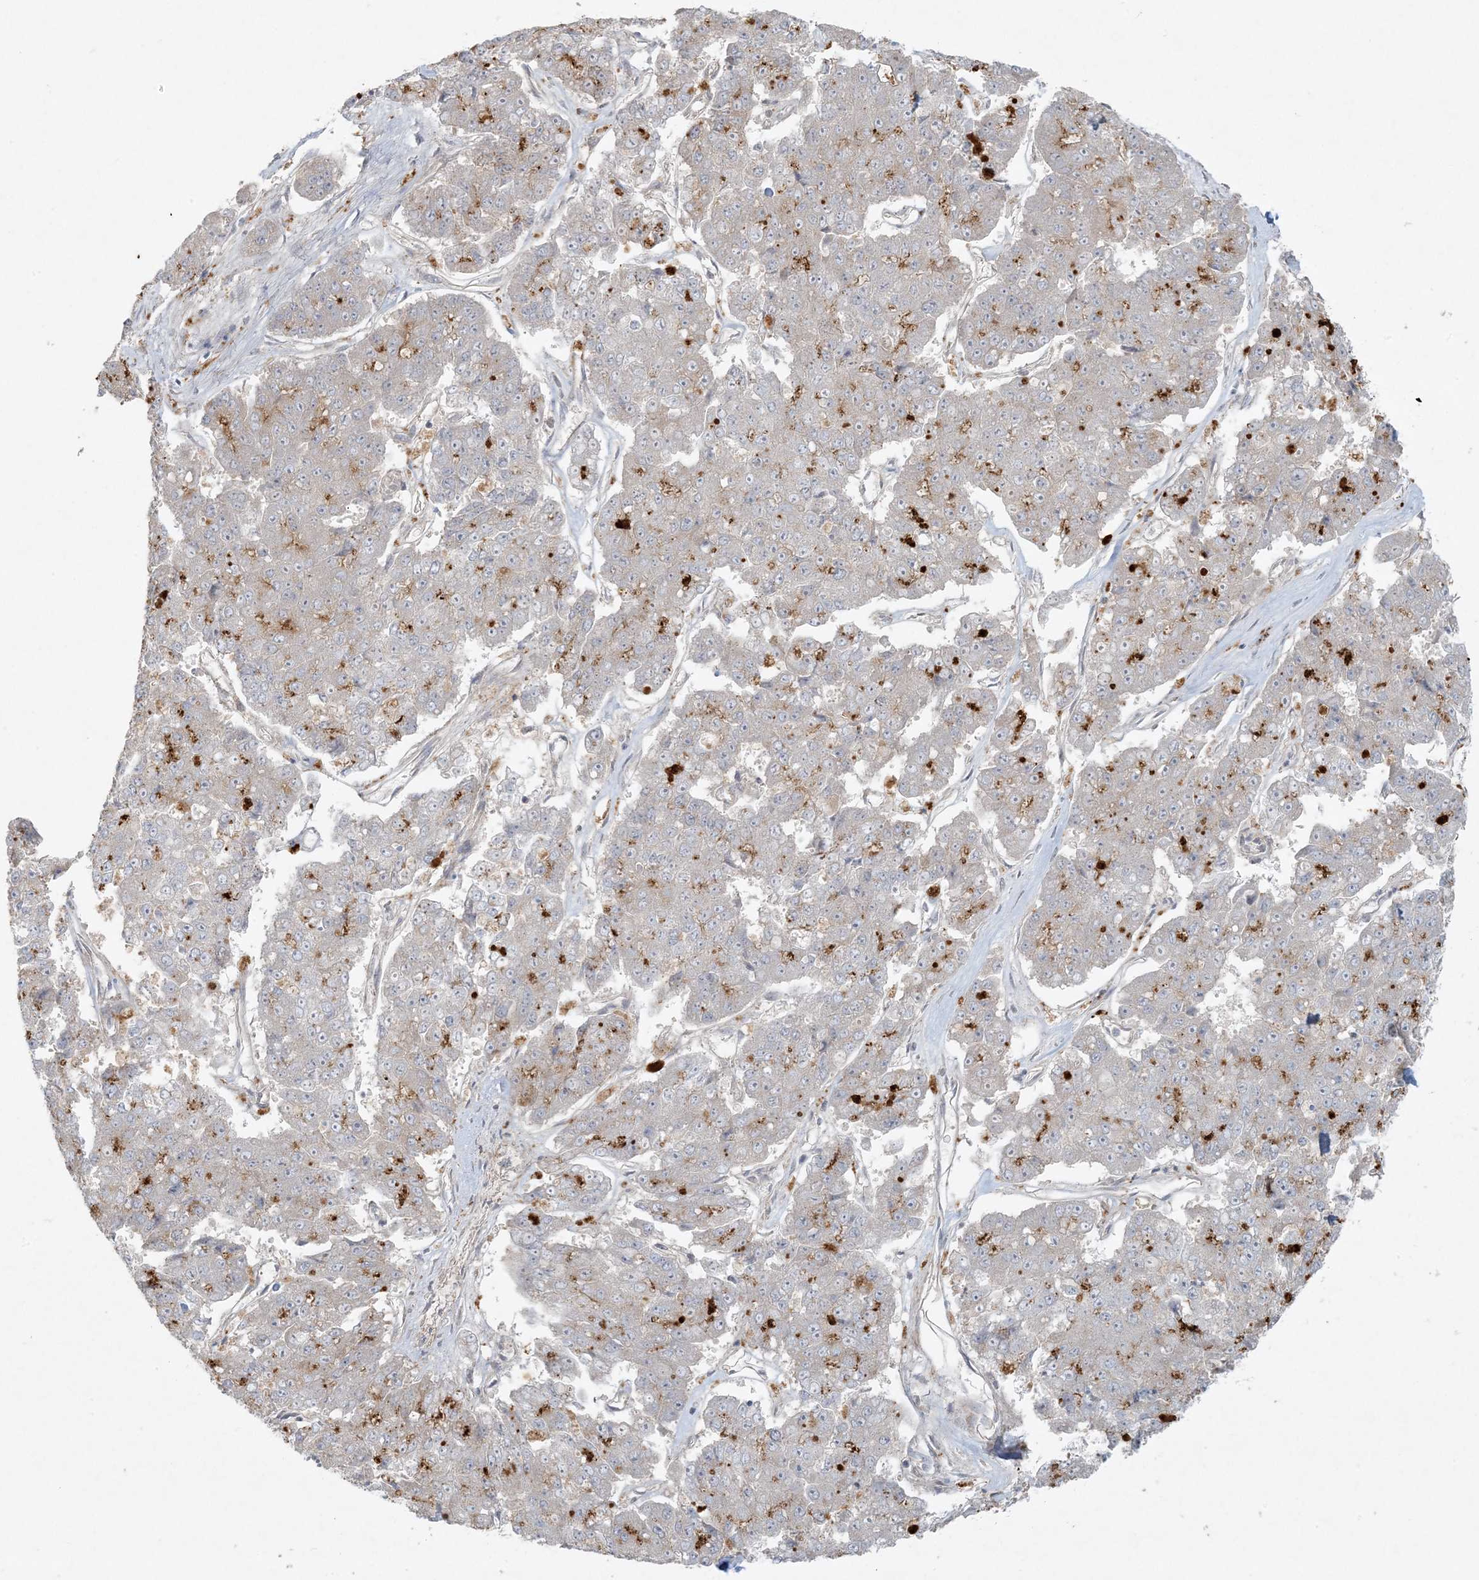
{"staining": {"intensity": "moderate", "quantity": "<25%", "location": "cytoplasmic/membranous"}, "tissue": "pancreatic cancer", "cell_type": "Tumor cells", "image_type": "cancer", "snomed": [{"axis": "morphology", "description": "Adenocarcinoma, NOS"}, {"axis": "topography", "description": "Pancreas"}], "caption": "Pancreatic adenocarcinoma was stained to show a protein in brown. There is low levels of moderate cytoplasmic/membranous staining in about <25% of tumor cells. (IHC, brightfield microscopy, high magnification).", "gene": "PIK3R4", "patient": {"sex": "male", "age": 50}}